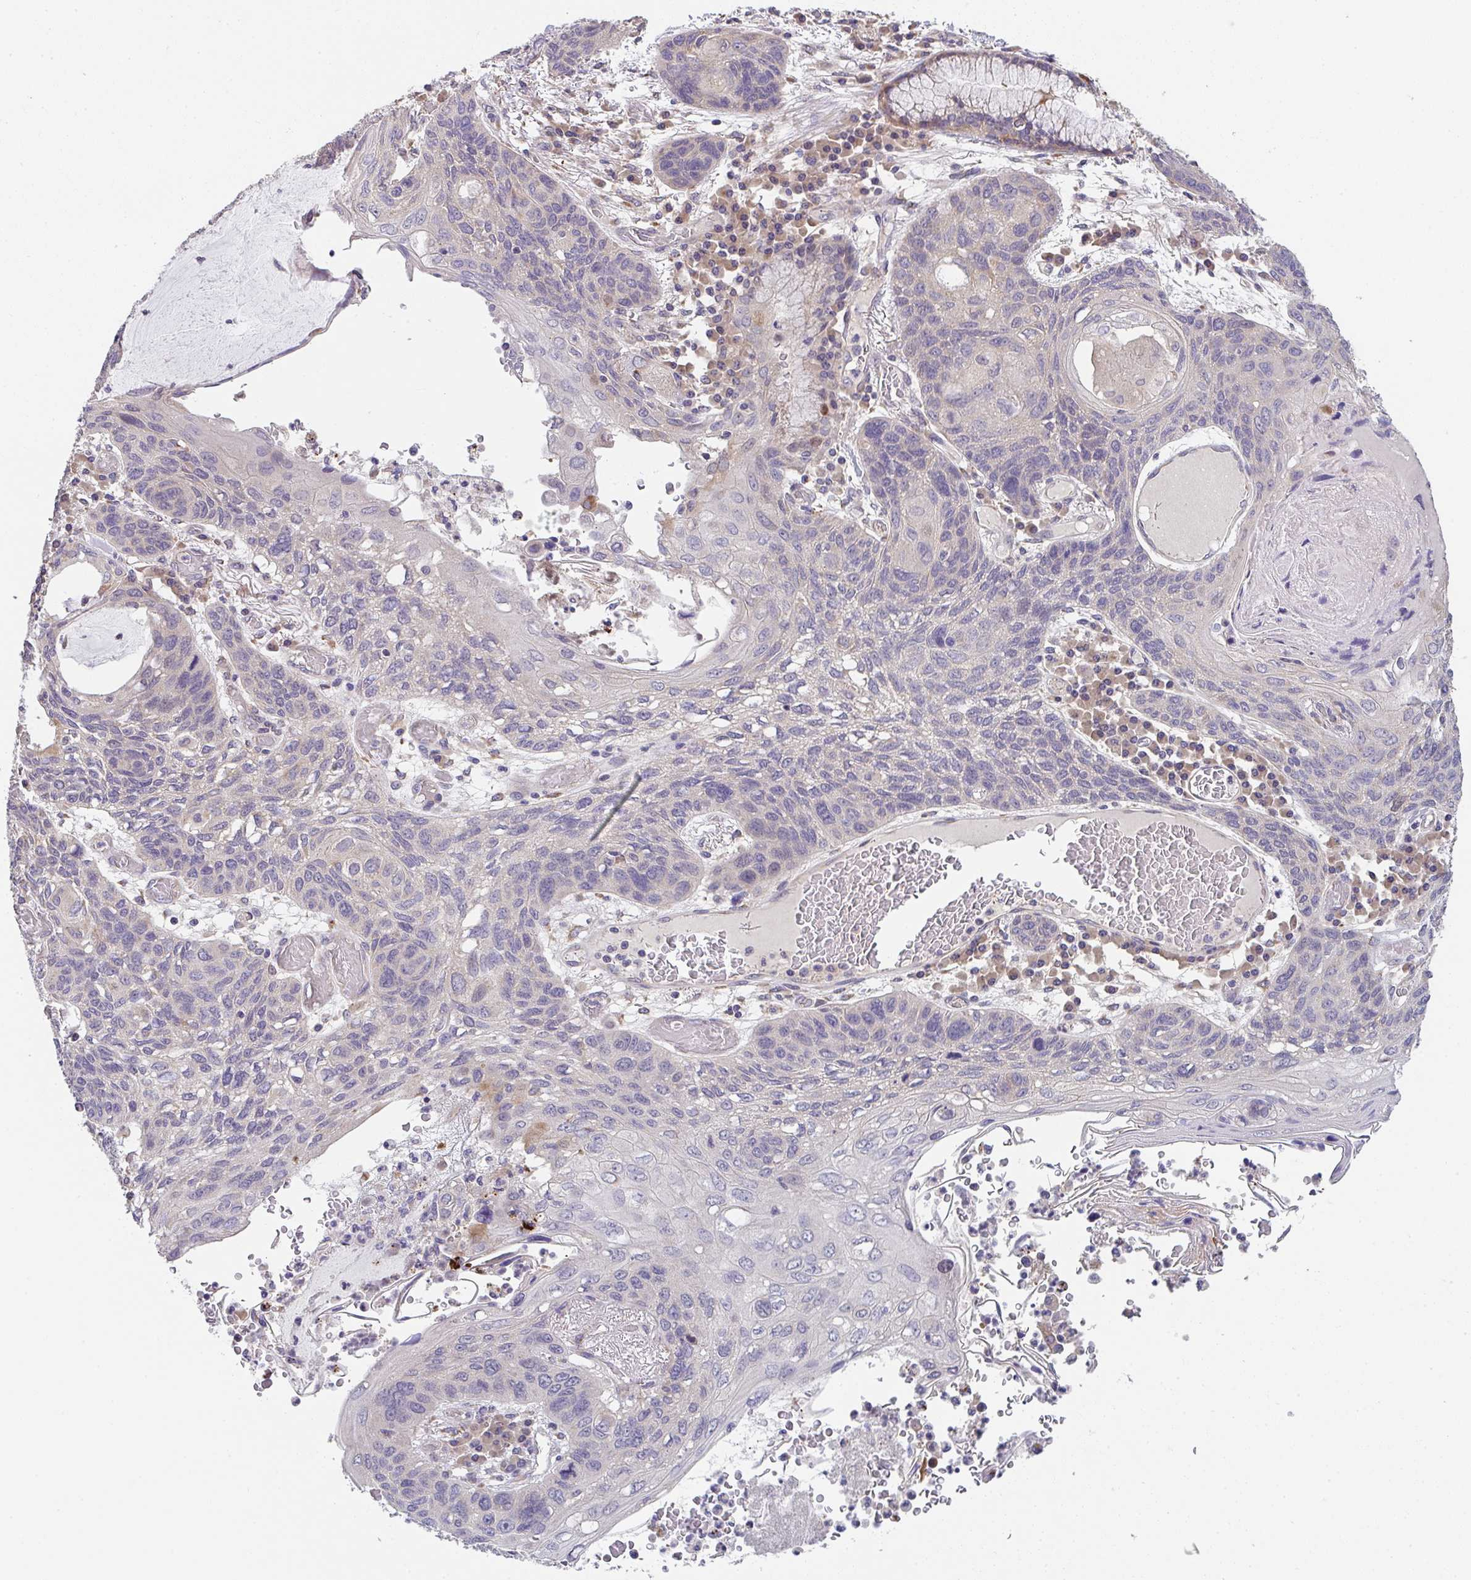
{"staining": {"intensity": "negative", "quantity": "none", "location": "none"}, "tissue": "lung cancer", "cell_type": "Tumor cells", "image_type": "cancer", "snomed": [{"axis": "morphology", "description": "Squamous cell carcinoma, NOS"}, {"axis": "morphology", "description": "Squamous cell carcinoma, metastatic, NOS"}, {"axis": "topography", "description": "Lymph node"}, {"axis": "topography", "description": "Lung"}], "caption": "High magnification brightfield microscopy of metastatic squamous cell carcinoma (lung) stained with DAB (3,3'-diaminobenzidine) (brown) and counterstained with hematoxylin (blue): tumor cells show no significant positivity. The staining is performed using DAB brown chromogen with nuclei counter-stained in using hematoxylin.", "gene": "TSPAN31", "patient": {"sex": "male", "age": 41}}